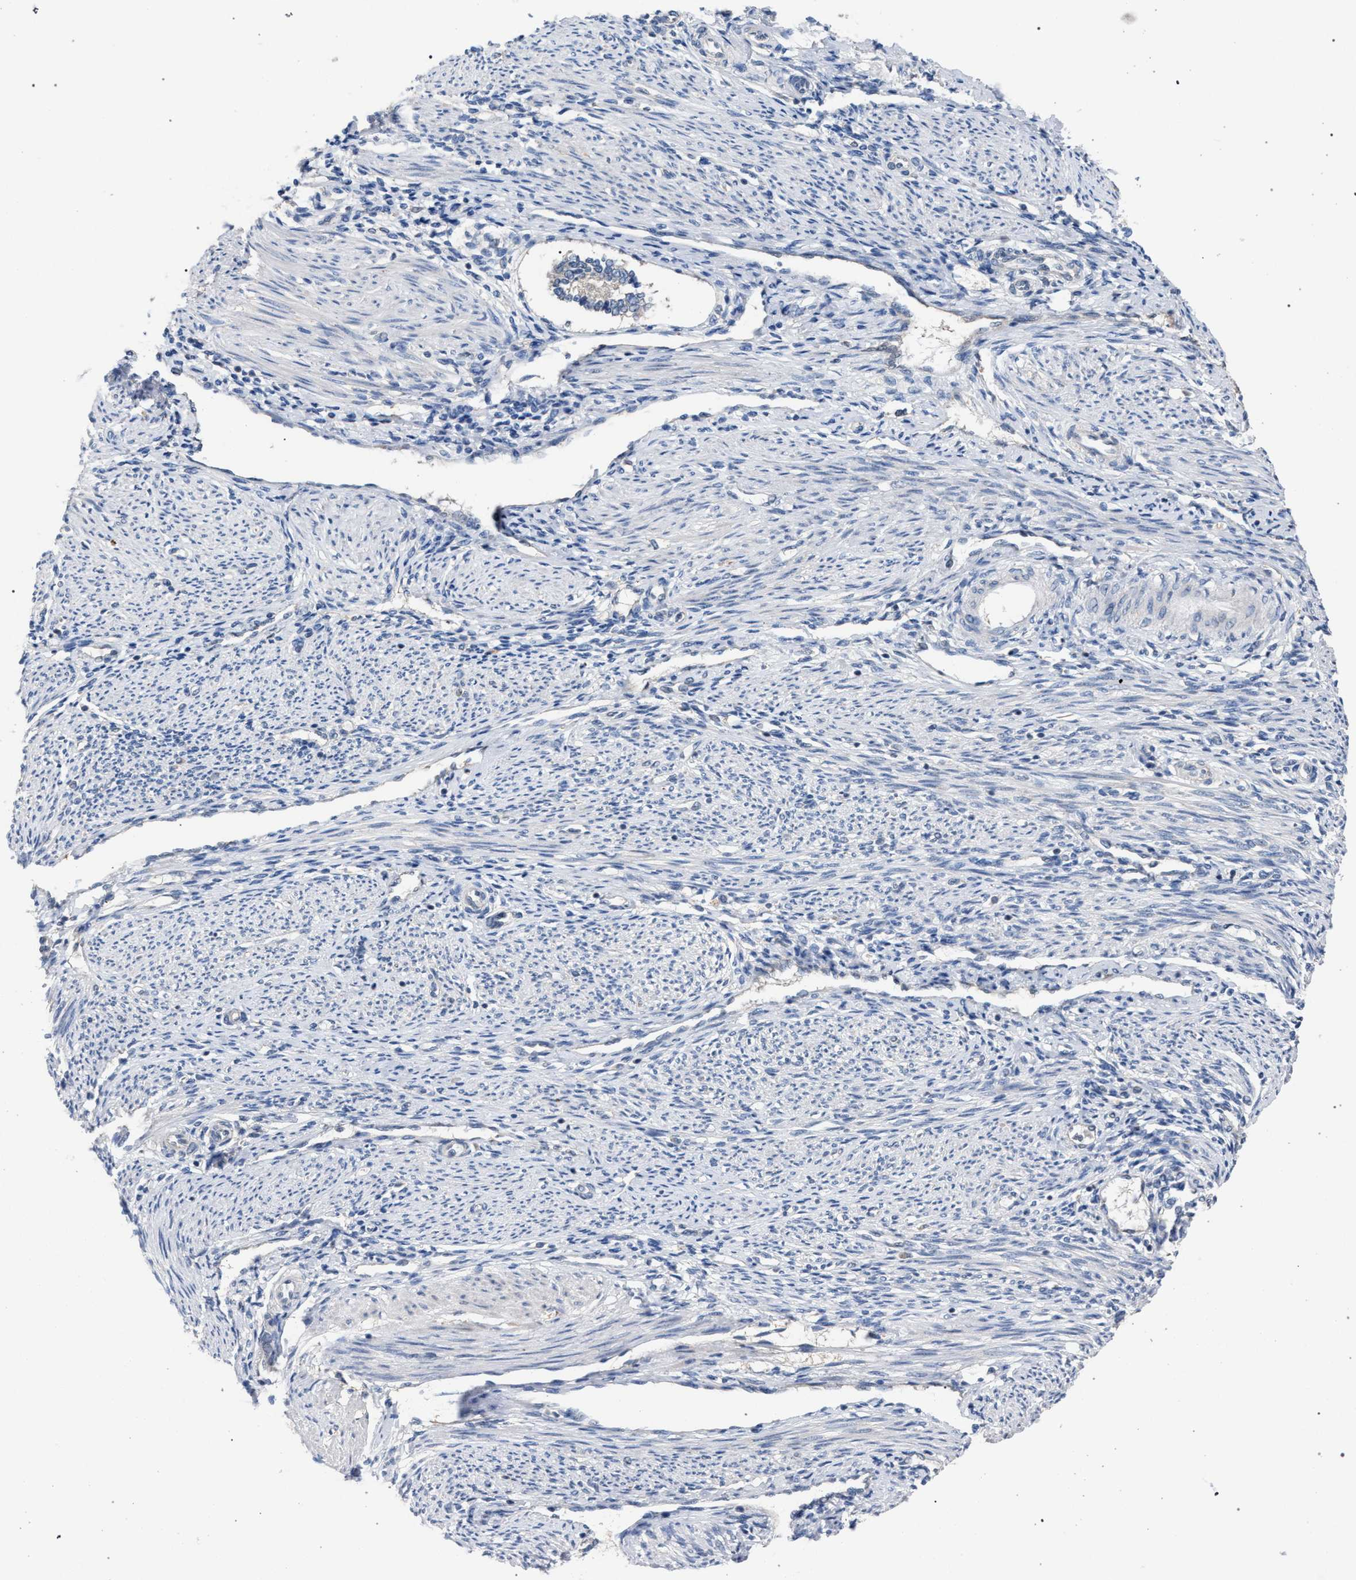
{"staining": {"intensity": "negative", "quantity": "none", "location": "none"}, "tissue": "endometrium", "cell_type": "Cells in endometrial stroma", "image_type": "normal", "snomed": [{"axis": "morphology", "description": "Normal tissue, NOS"}, {"axis": "topography", "description": "Endometrium"}], "caption": "Immunohistochemistry (IHC) histopathology image of normal endometrium: human endometrium stained with DAB exhibits no significant protein staining in cells in endometrial stroma. Brightfield microscopy of IHC stained with DAB (3,3'-diaminobenzidine) (brown) and hematoxylin (blue), captured at high magnification.", "gene": "TECPR1", "patient": {"sex": "female", "age": 42}}